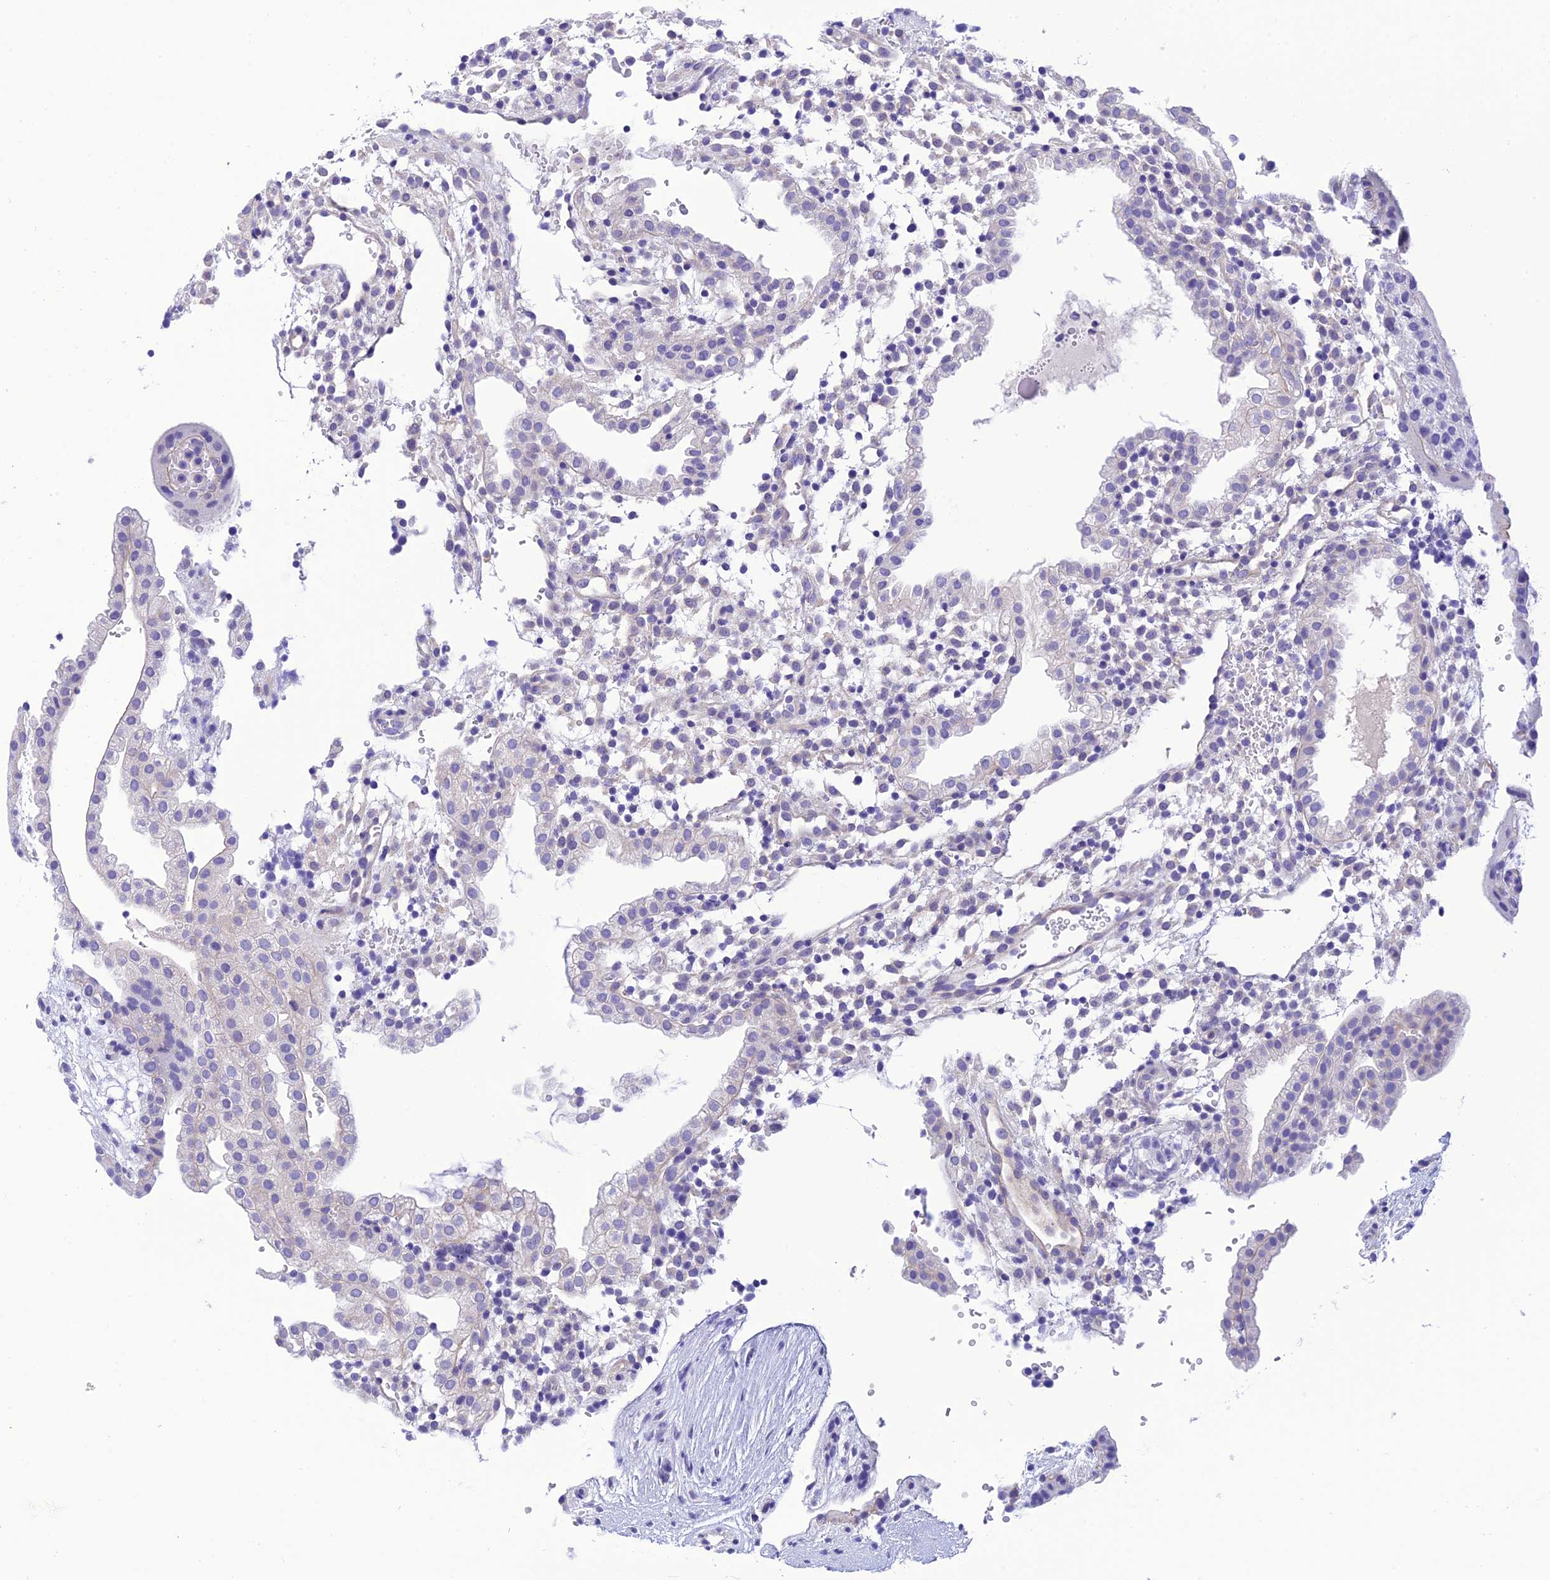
{"staining": {"intensity": "negative", "quantity": "none", "location": "none"}, "tissue": "placenta", "cell_type": "Decidual cells", "image_type": "normal", "snomed": [{"axis": "morphology", "description": "Normal tissue, NOS"}, {"axis": "topography", "description": "Placenta"}], "caption": "Human placenta stained for a protein using immunohistochemistry (IHC) demonstrates no expression in decidual cells.", "gene": "C17orf67", "patient": {"sex": "female", "age": 18}}